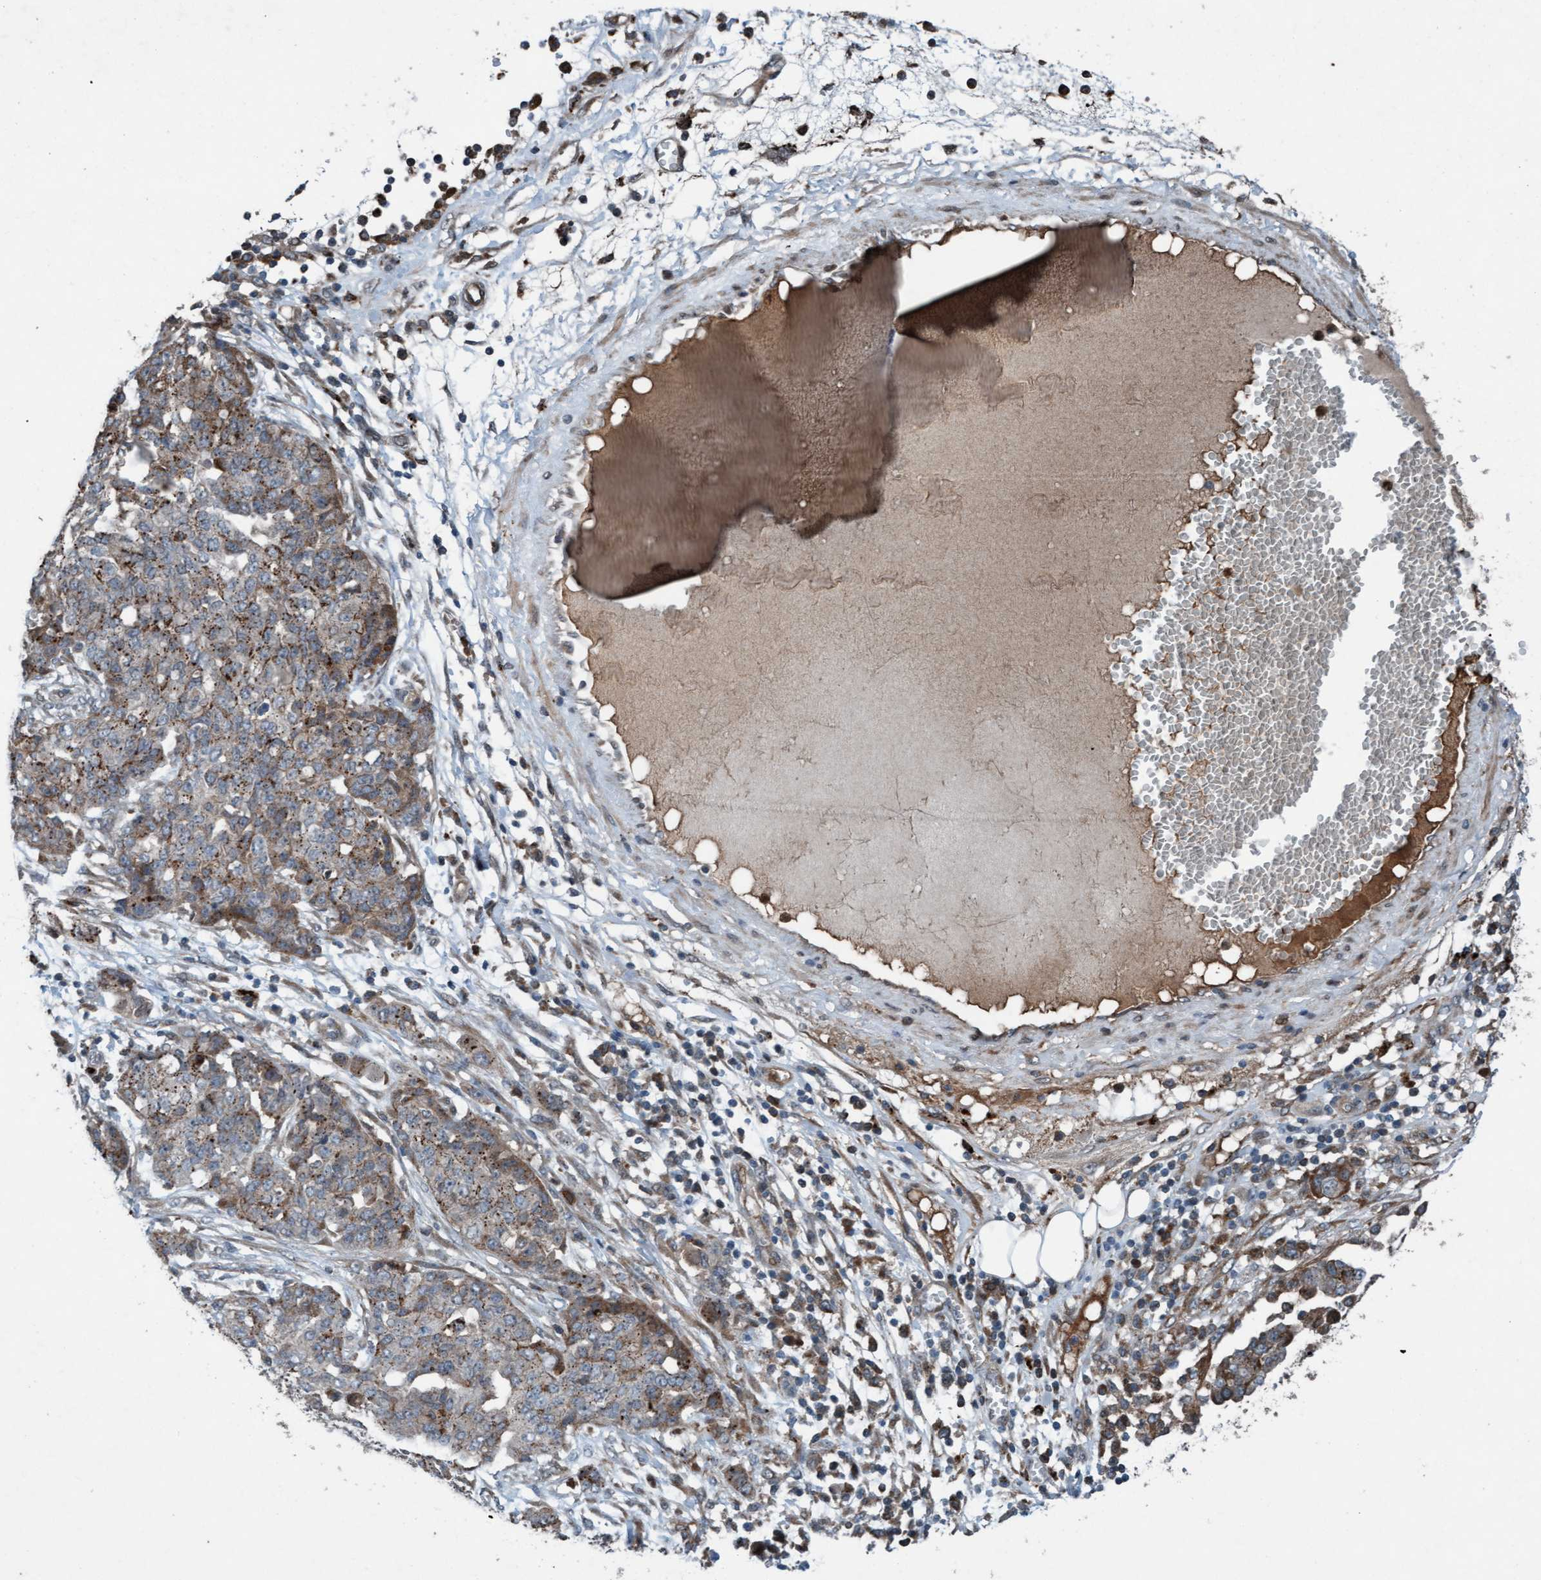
{"staining": {"intensity": "weak", "quantity": ">75%", "location": "cytoplasmic/membranous"}, "tissue": "ovarian cancer", "cell_type": "Tumor cells", "image_type": "cancer", "snomed": [{"axis": "morphology", "description": "Cystadenocarcinoma, serous, NOS"}, {"axis": "topography", "description": "Soft tissue"}, {"axis": "topography", "description": "Ovary"}], "caption": "Ovarian cancer stained with DAB IHC shows low levels of weak cytoplasmic/membranous expression in about >75% of tumor cells. The staining is performed using DAB brown chromogen to label protein expression. The nuclei are counter-stained blue using hematoxylin.", "gene": "PLXNB2", "patient": {"sex": "female", "age": 57}}